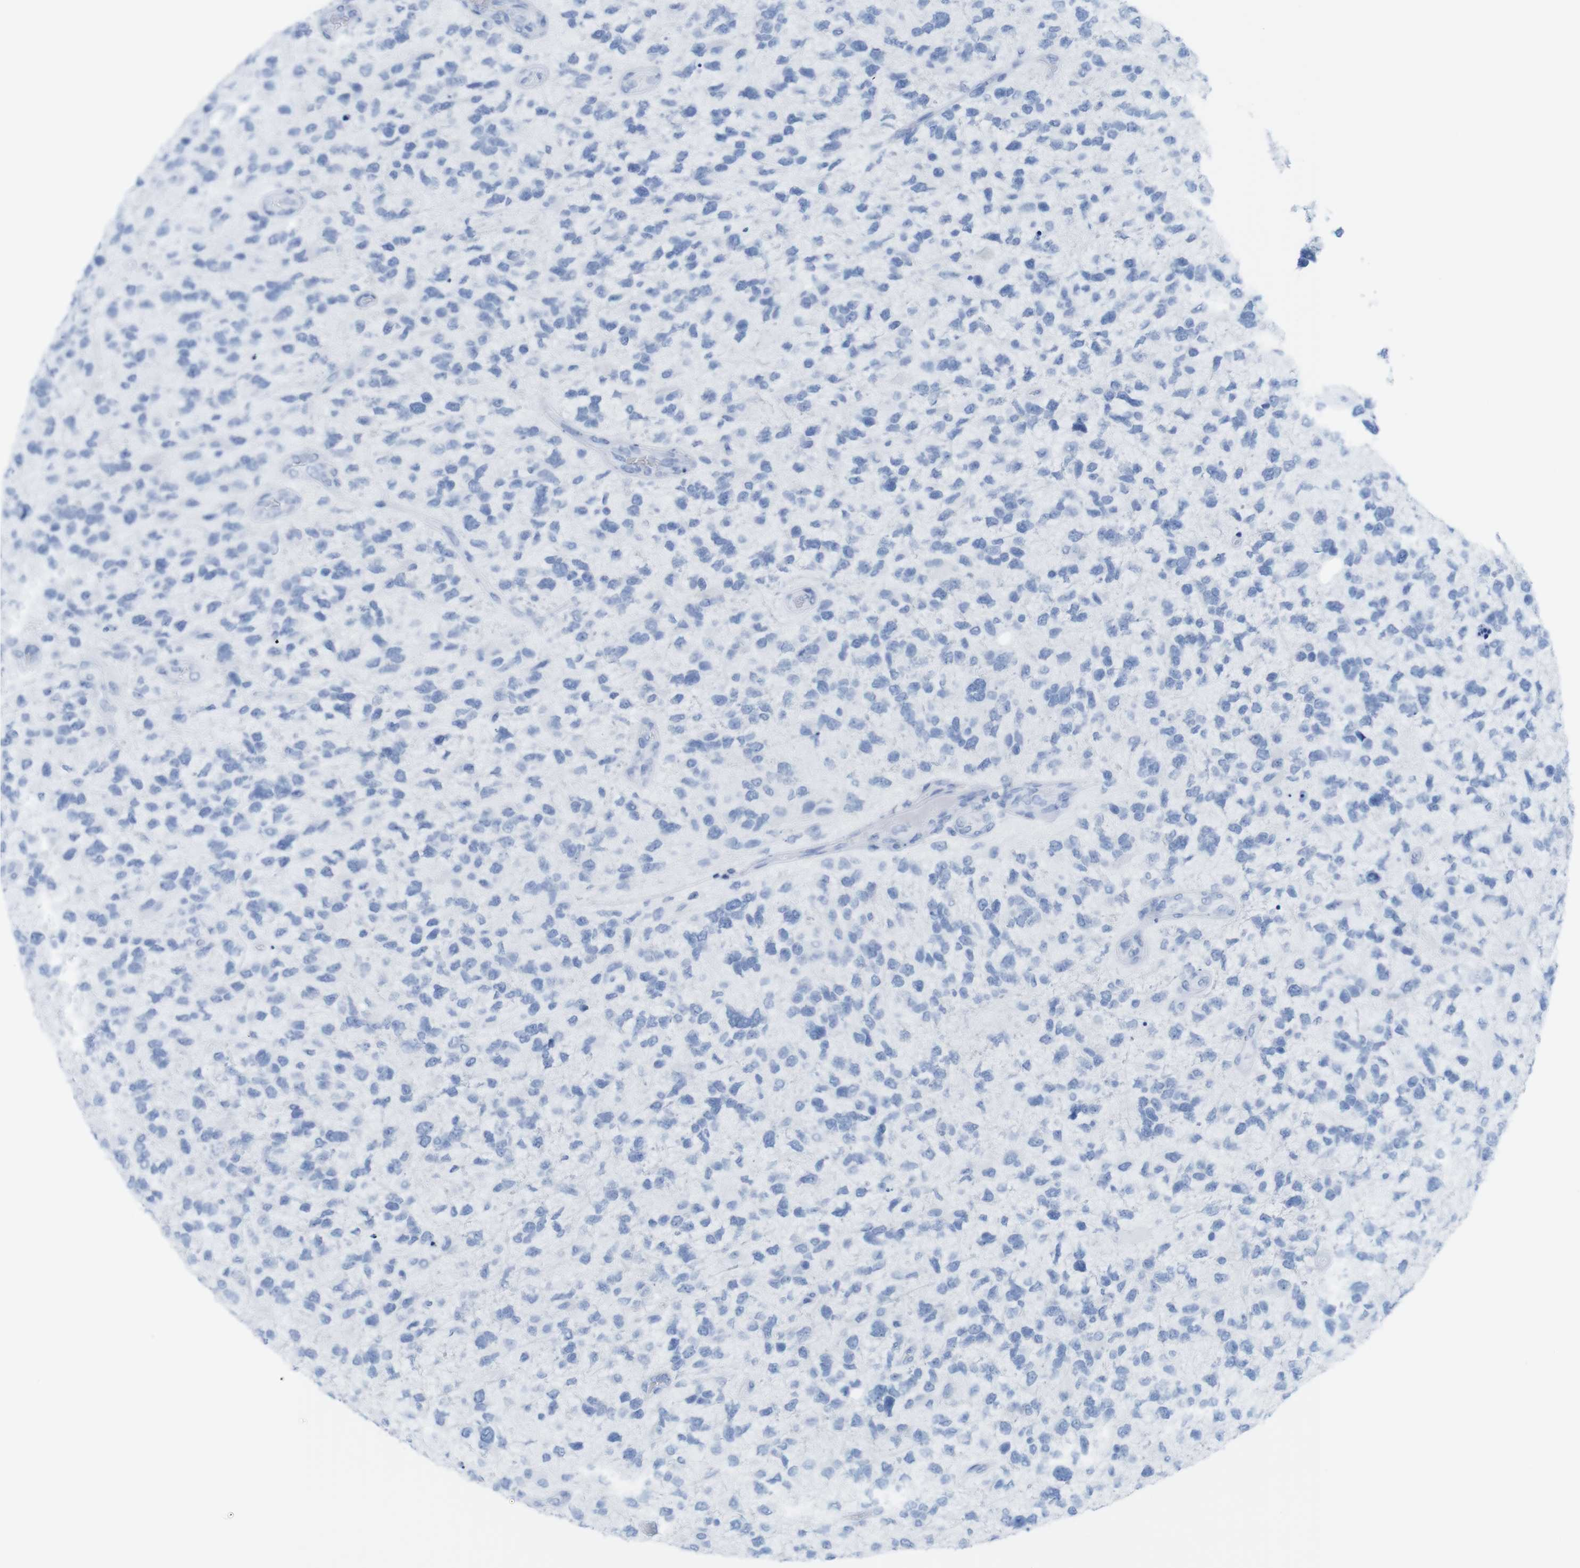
{"staining": {"intensity": "negative", "quantity": "none", "location": "none"}, "tissue": "glioma", "cell_type": "Tumor cells", "image_type": "cancer", "snomed": [{"axis": "morphology", "description": "Glioma, malignant, High grade"}, {"axis": "topography", "description": "Brain"}], "caption": "IHC of high-grade glioma (malignant) shows no staining in tumor cells.", "gene": "MYH7", "patient": {"sex": "female", "age": 58}}